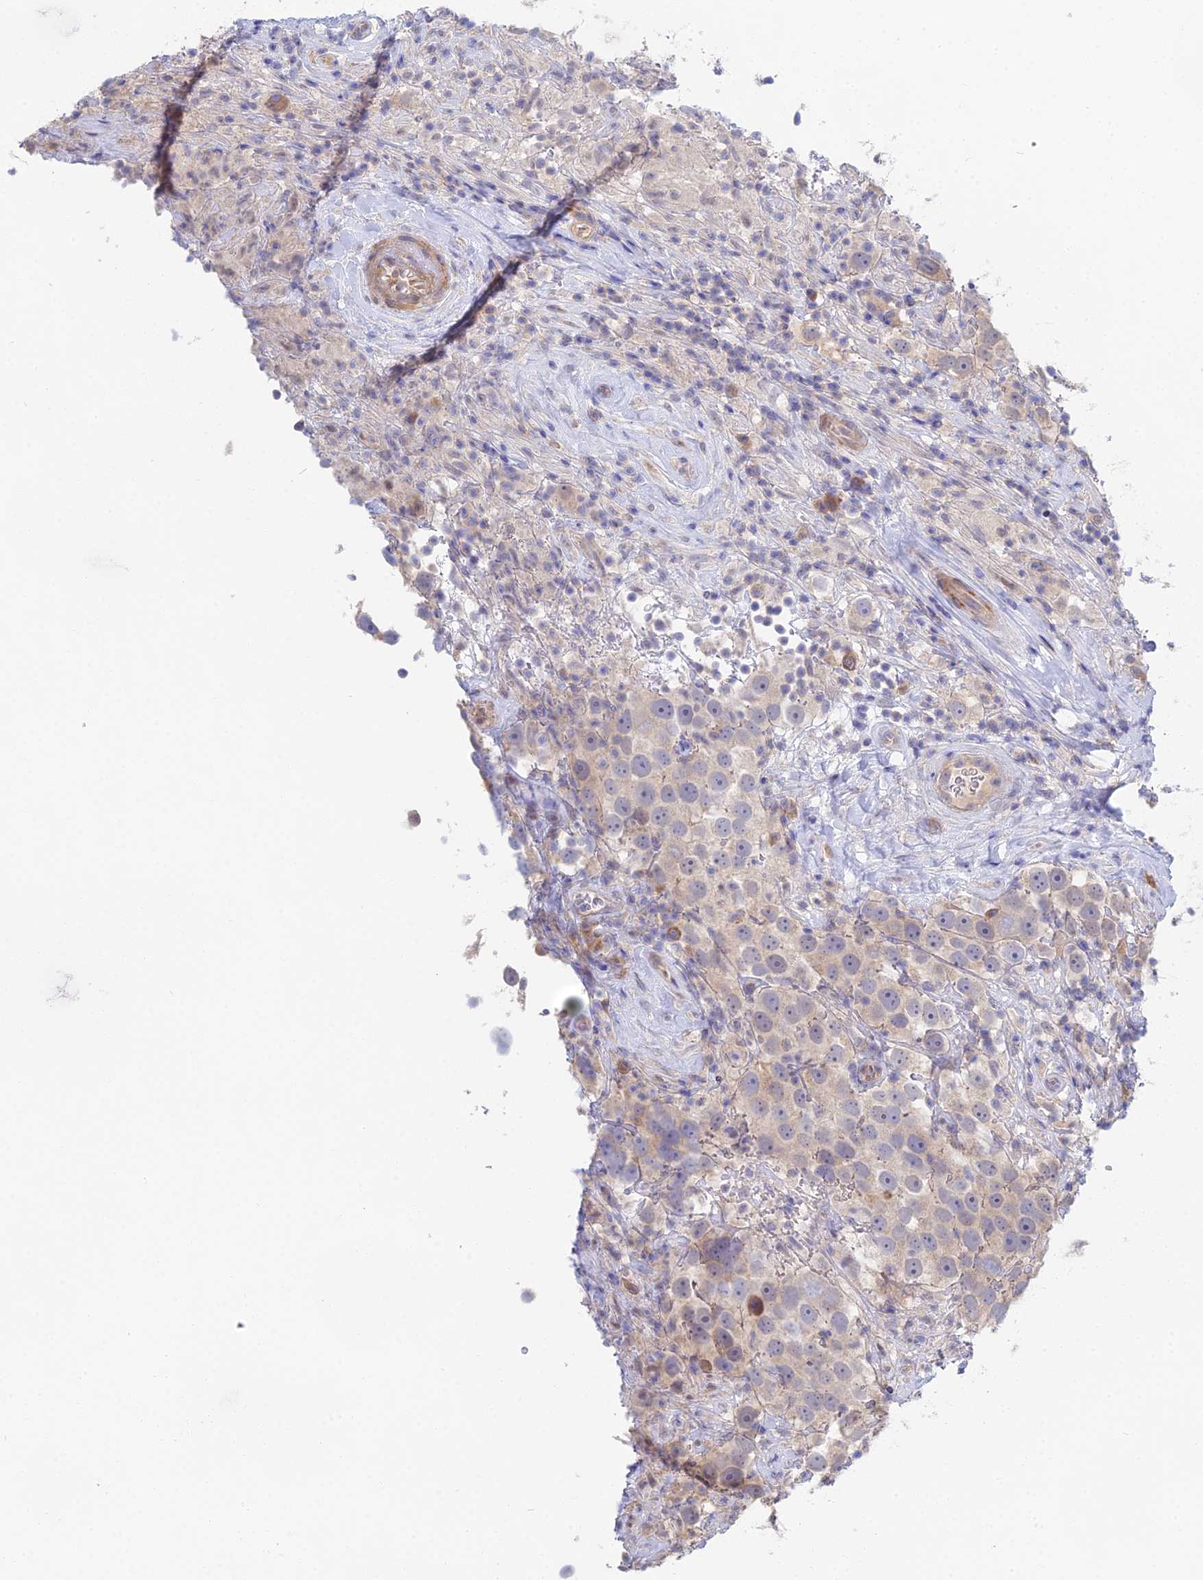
{"staining": {"intensity": "weak", "quantity": "<25%", "location": "cytoplasmic/membranous"}, "tissue": "testis cancer", "cell_type": "Tumor cells", "image_type": "cancer", "snomed": [{"axis": "morphology", "description": "Seminoma, NOS"}, {"axis": "topography", "description": "Testis"}], "caption": "Tumor cells are negative for protein expression in human testis cancer (seminoma).", "gene": "DNAH14", "patient": {"sex": "male", "age": 49}}